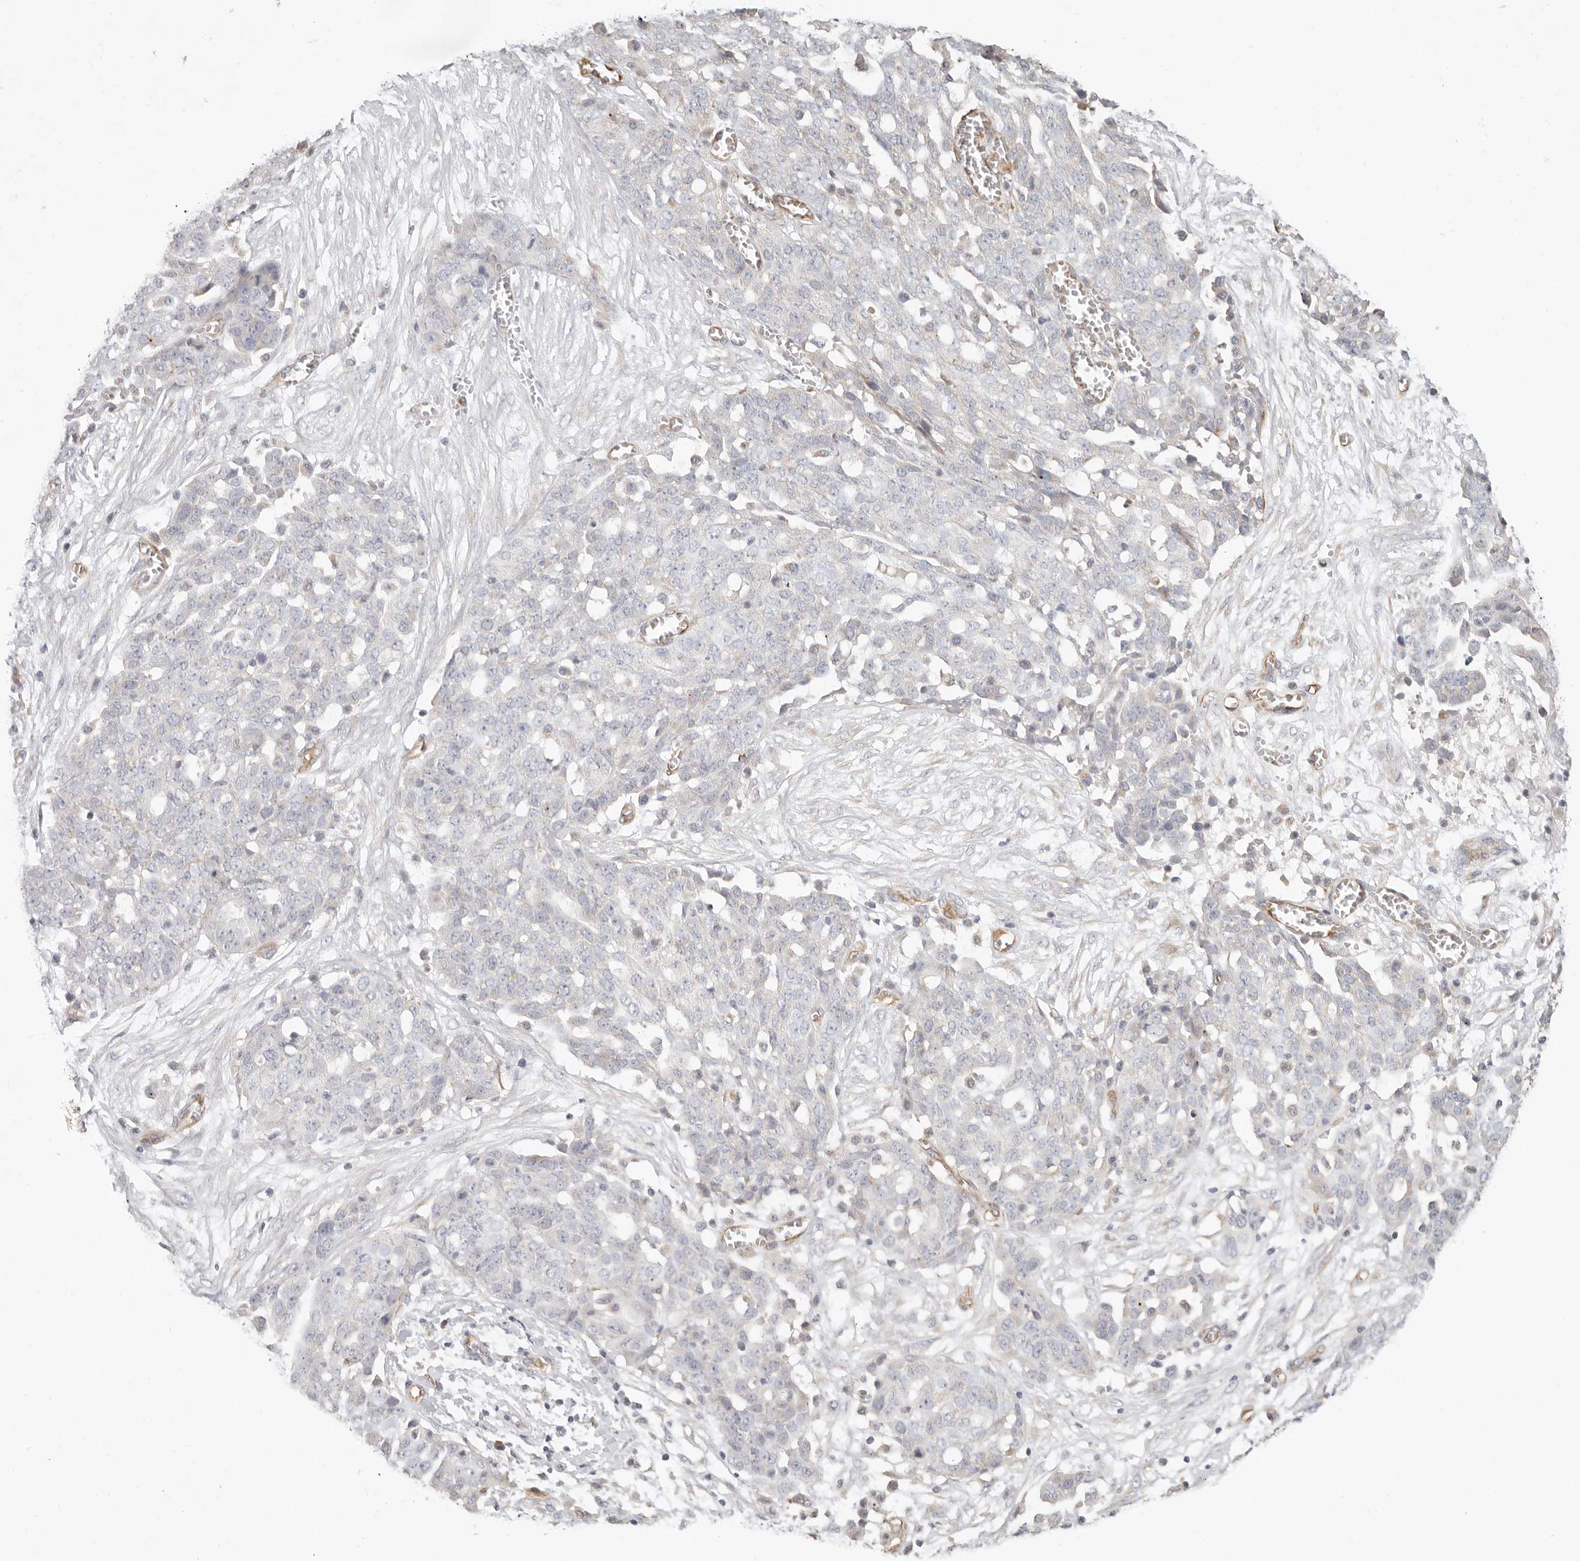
{"staining": {"intensity": "negative", "quantity": "none", "location": "none"}, "tissue": "ovarian cancer", "cell_type": "Tumor cells", "image_type": "cancer", "snomed": [{"axis": "morphology", "description": "Cystadenocarcinoma, serous, NOS"}, {"axis": "topography", "description": "Soft tissue"}, {"axis": "topography", "description": "Ovary"}], "caption": "Tumor cells show no significant protein staining in ovarian serous cystadenocarcinoma. (DAB immunohistochemistry (IHC), high magnification).", "gene": "SPRING1", "patient": {"sex": "female", "age": 57}}